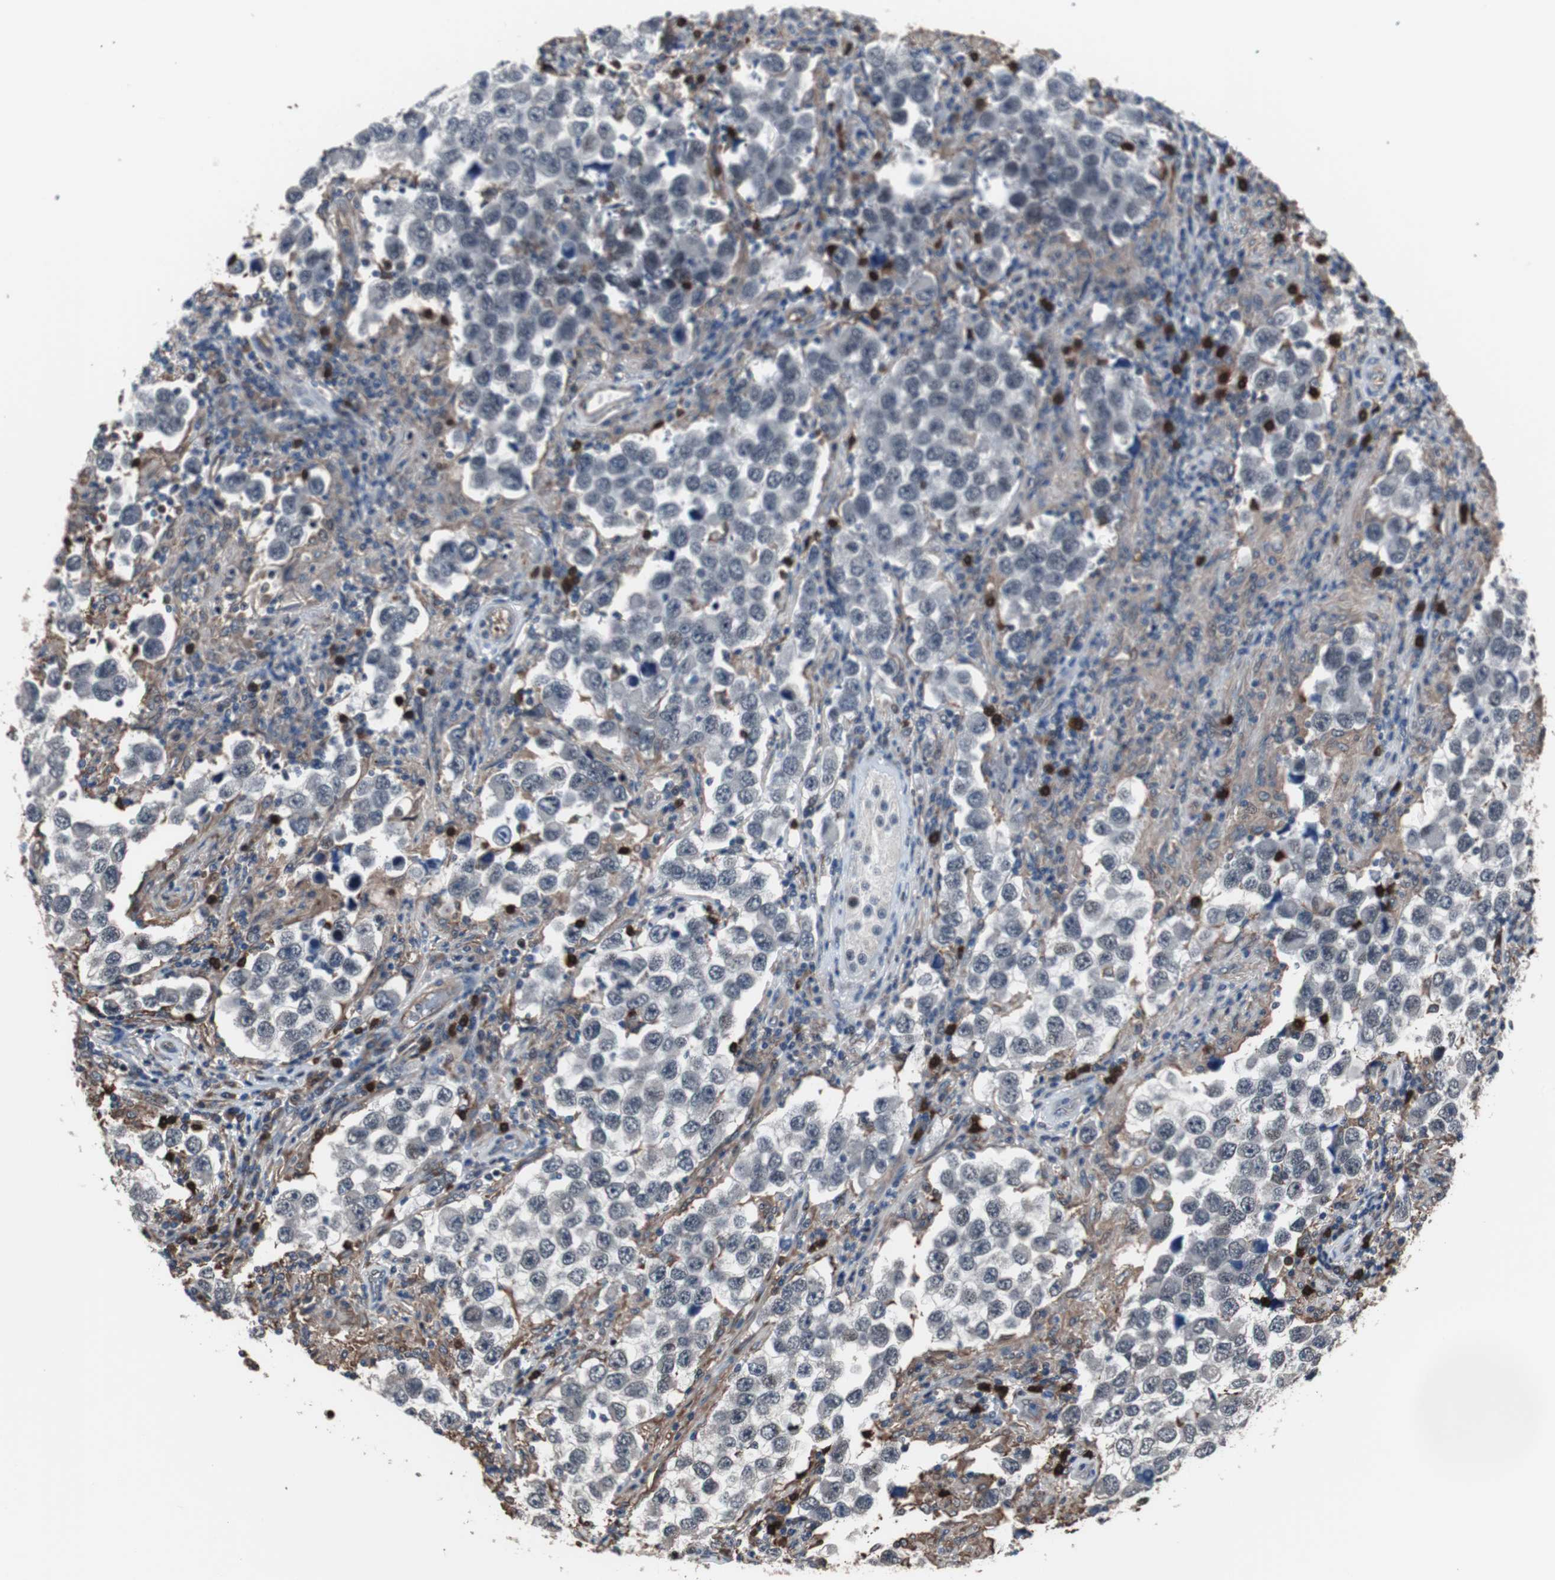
{"staining": {"intensity": "negative", "quantity": "none", "location": "none"}, "tissue": "testis cancer", "cell_type": "Tumor cells", "image_type": "cancer", "snomed": [{"axis": "morphology", "description": "Carcinoma, Embryonal, NOS"}, {"axis": "topography", "description": "Testis"}], "caption": "Immunohistochemical staining of testis cancer exhibits no significant staining in tumor cells.", "gene": "POGZ", "patient": {"sex": "male", "age": 21}}